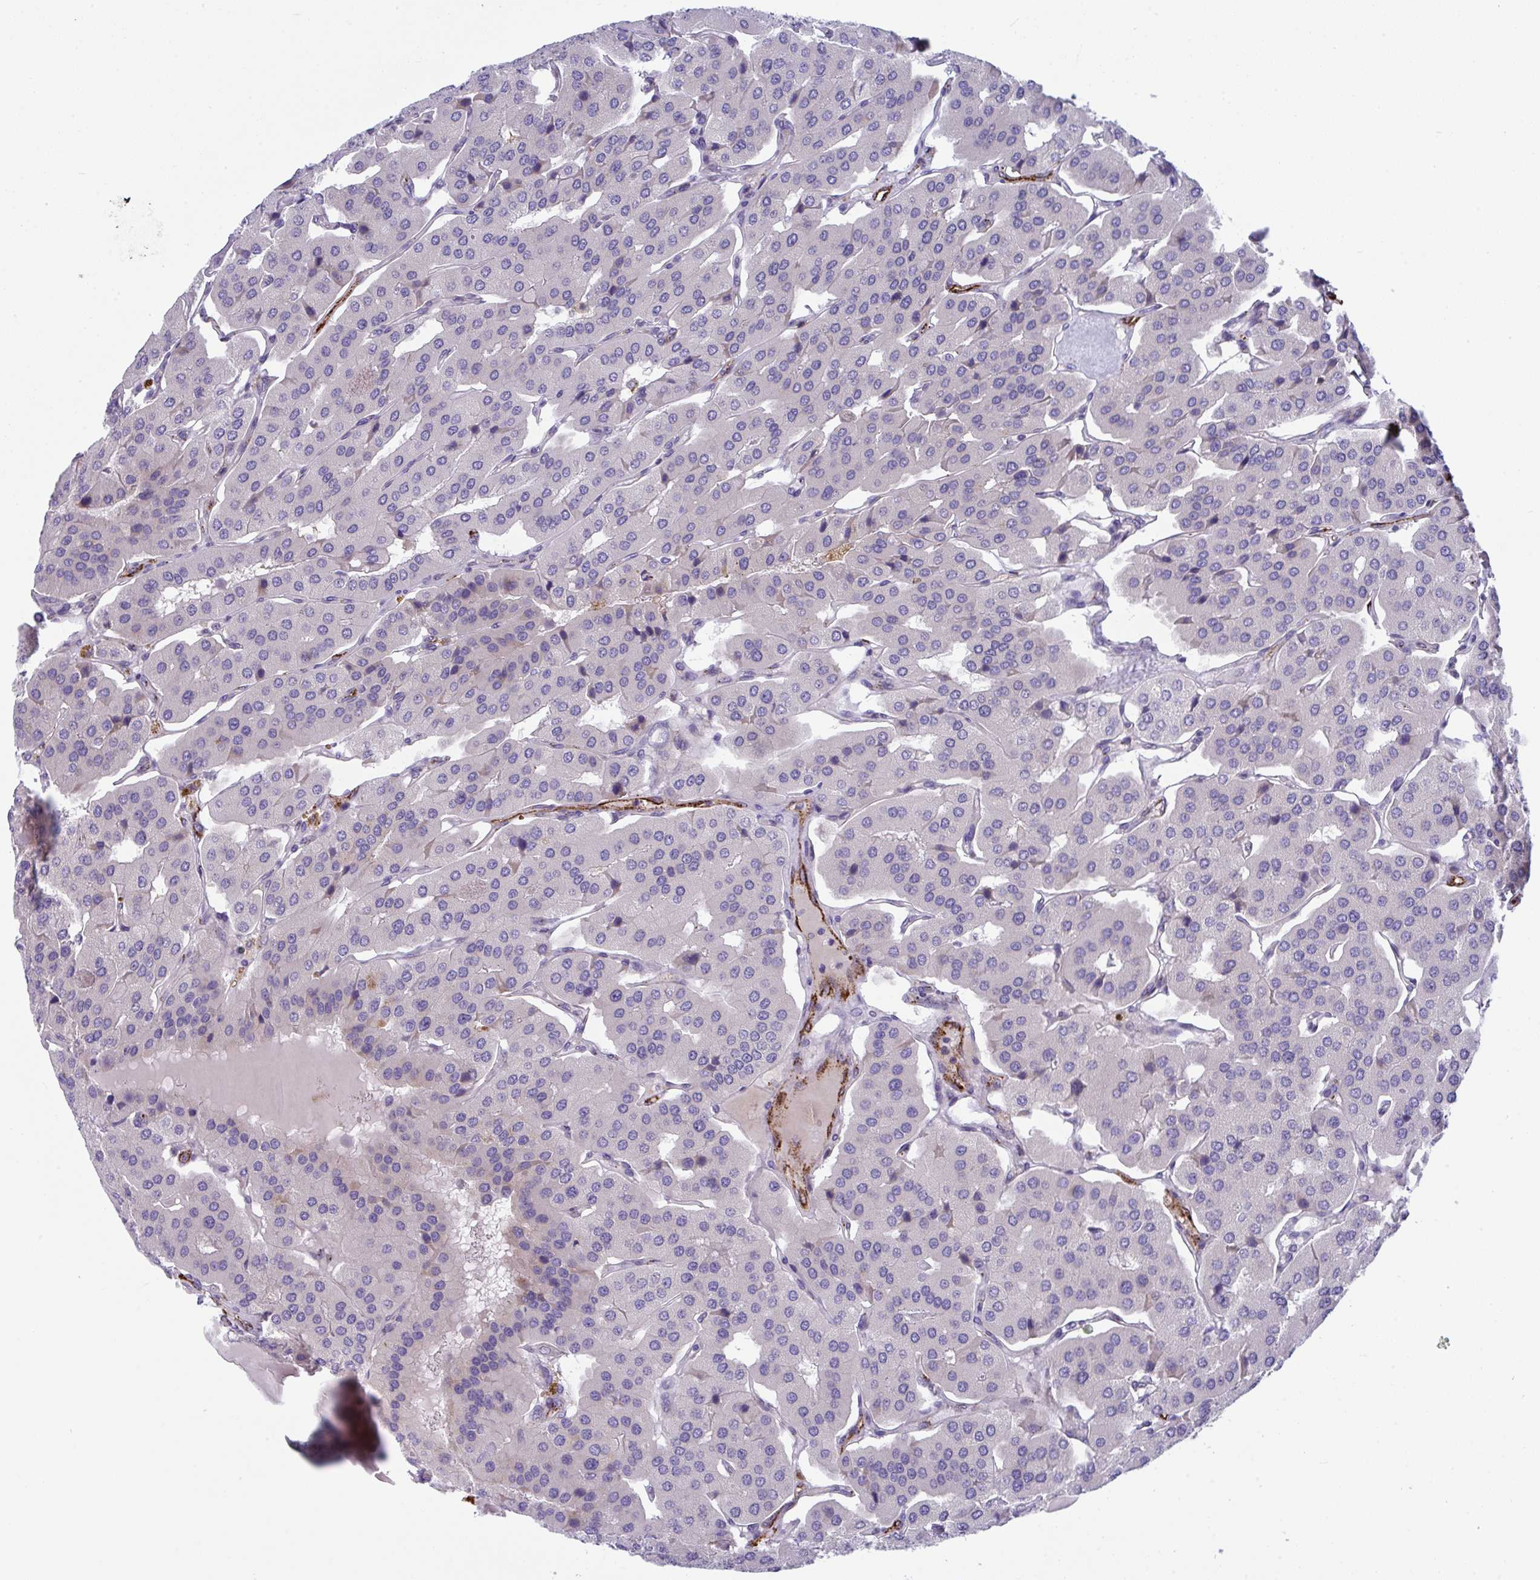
{"staining": {"intensity": "negative", "quantity": "none", "location": "none"}, "tissue": "parathyroid gland", "cell_type": "Glandular cells", "image_type": "normal", "snomed": [{"axis": "morphology", "description": "Normal tissue, NOS"}, {"axis": "morphology", "description": "Adenoma, NOS"}, {"axis": "topography", "description": "Parathyroid gland"}], "caption": "Photomicrograph shows no significant protein staining in glandular cells of unremarkable parathyroid gland. The staining is performed using DAB brown chromogen with nuclei counter-stained in using hematoxylin.", "gene": "TOR1AIP2", "patient": {"sex": "female", "age": 86}}